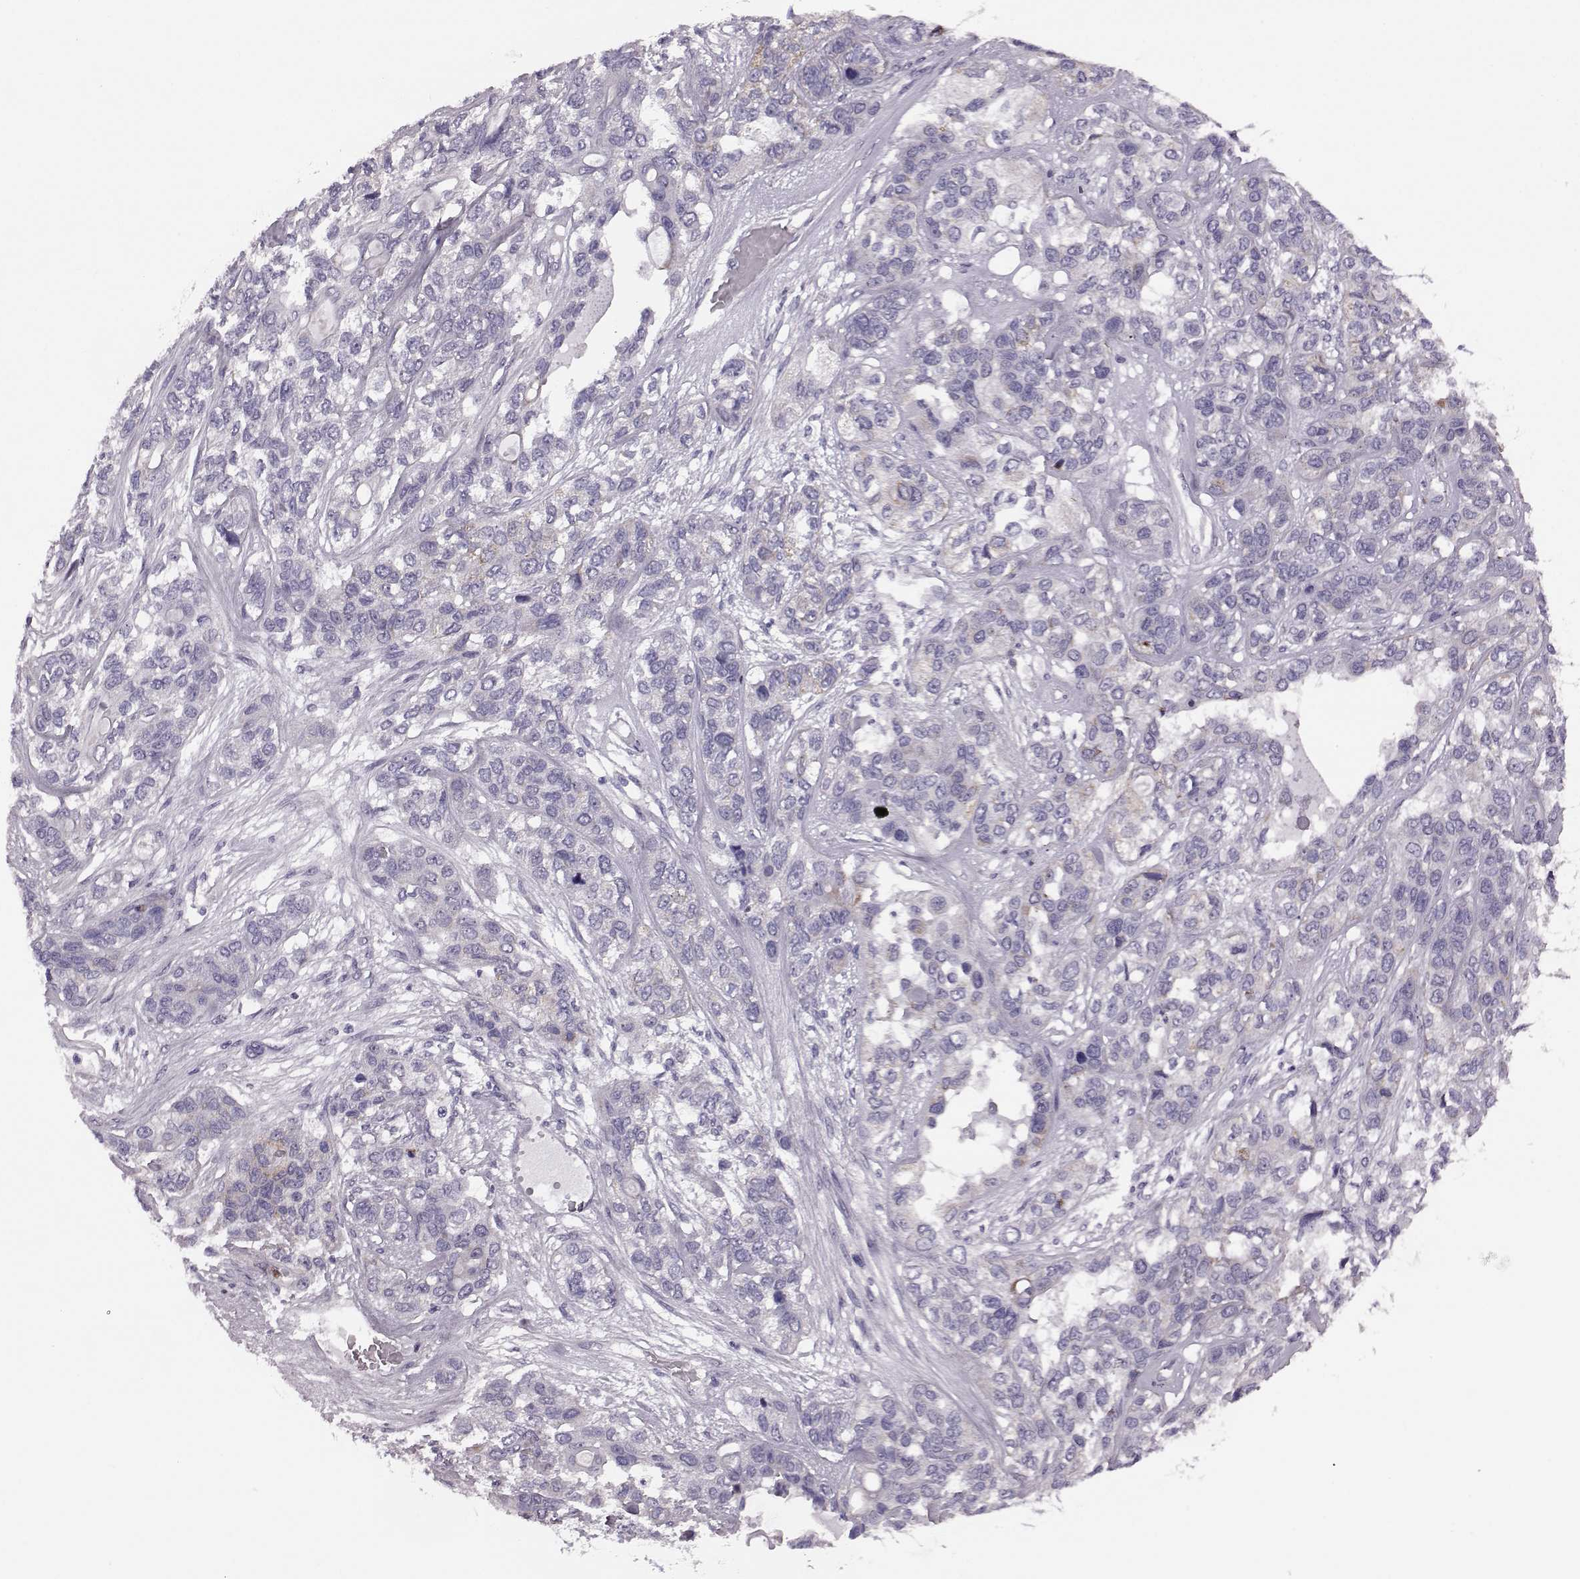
{"staining": {"intensity": "negative", "quantity": "none", "location": "none"}, "tissue": "lung cancer", "cell_type": "Tumor cells", "image_type": "cancer", "snomed": [{"axis": "morphology", "description": "Squamous cell carcinoma, NOS"}, {"axis": "topography", "description": "Lung"}], "caption": "Tumor cells show no significant positivity in lung squamous cell carcinoma. Nuclei are stained in blue.", "gene": "RIMS2", "patient": {"sex": "female", "age": 70}}